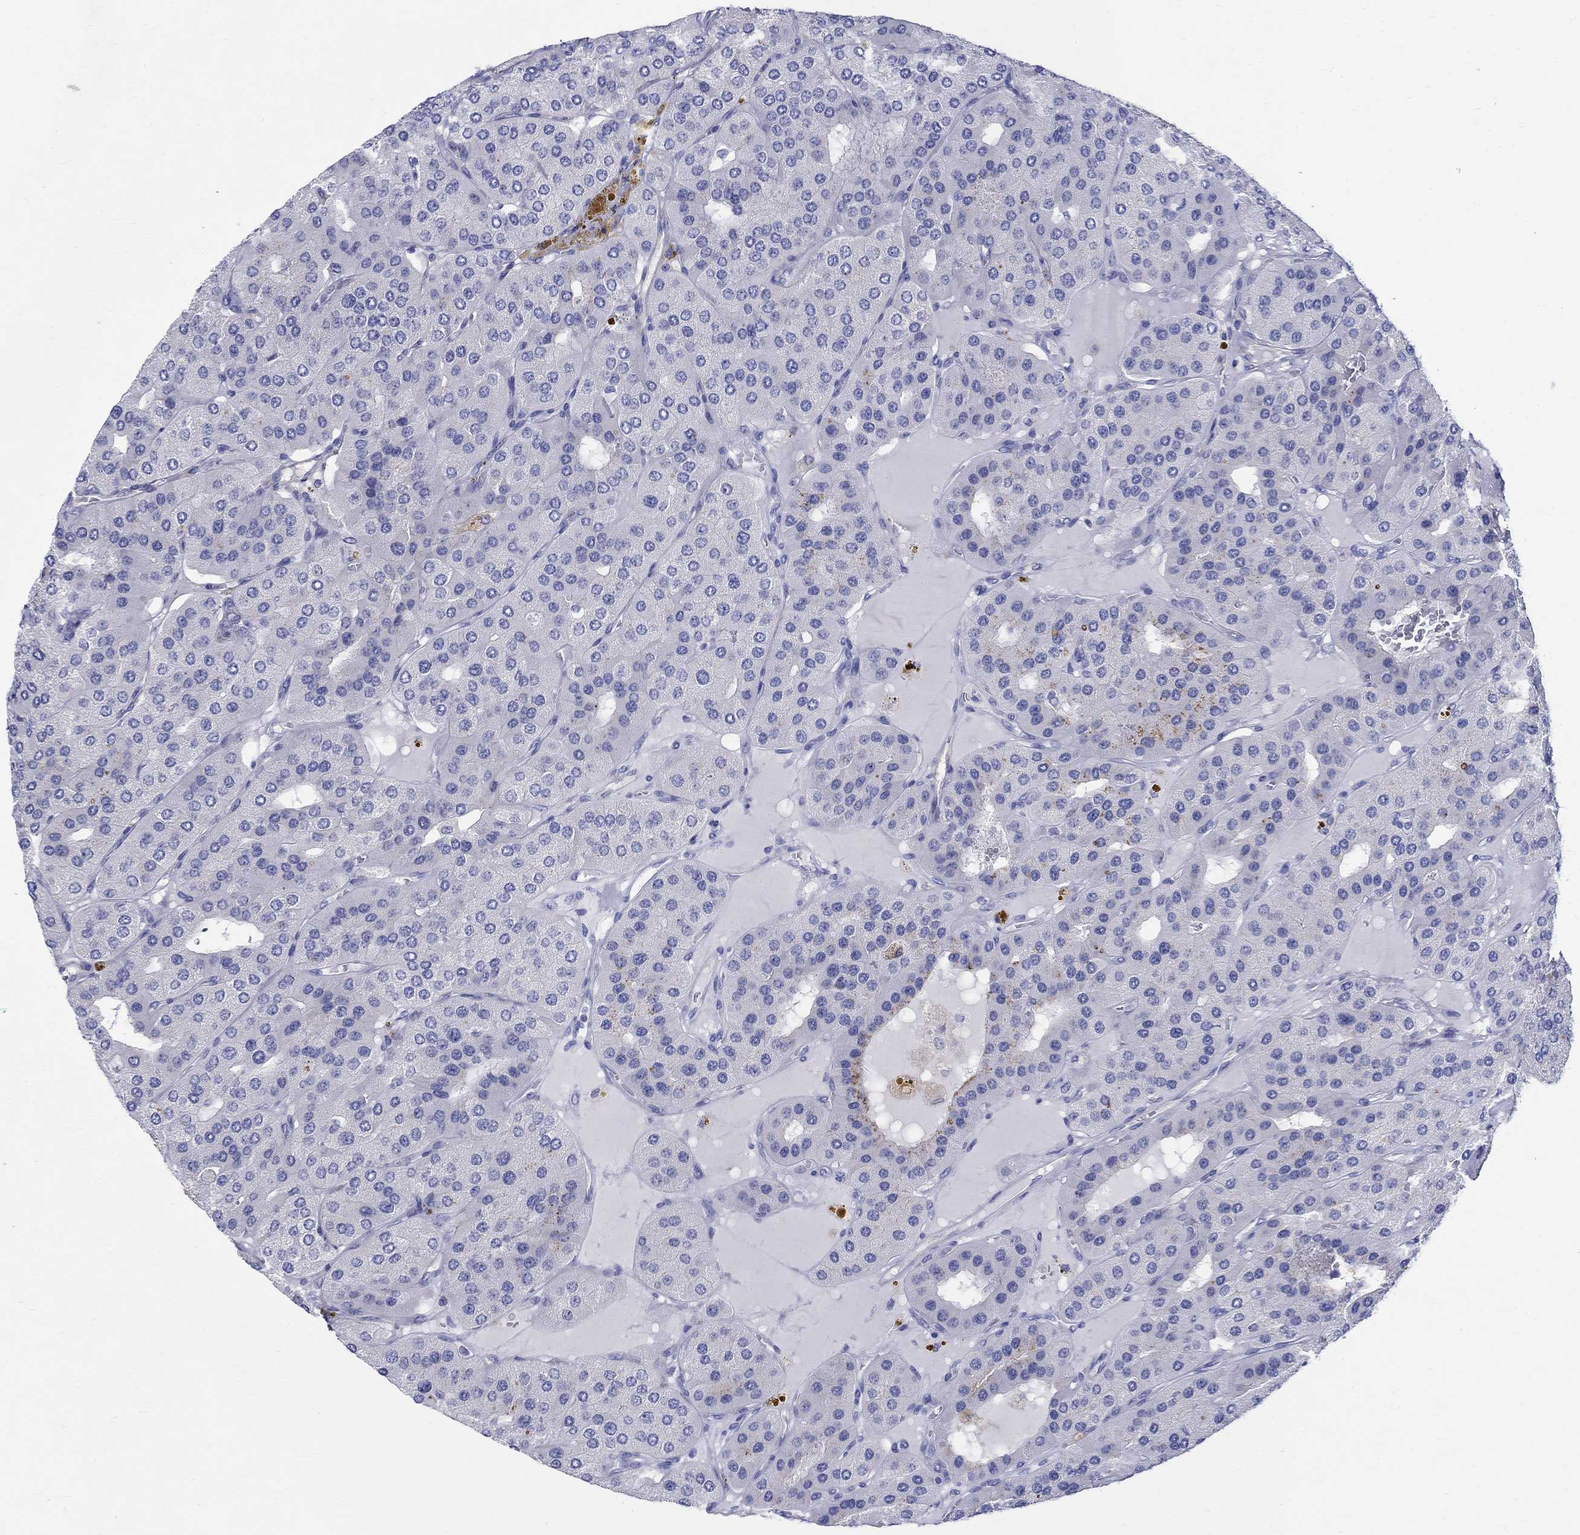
{"staining": {"intensity": "moderate", "quantity": "<25%", "location": "cytoplasmic/membranous"}, "tissue": "parathyroid gland", "cell_type": "Glandular cells", "image_type": "normal", "snomed": [{"axis": "morphology", "description": "Normal tissue, NOS"}, {"axis": "morphology", "description": "Adenoma, NOS"}, {"axis": "topography", "description": "Parathyroid gland"}], "caption": "IHC of benign human parathyroid gland demonstrates low levels of moderate cytoplasmic/membranous positivity in approximately <25% of glandular cells.", "gene": "SOX2", "patient": {"sex": "female", "age": 86}}